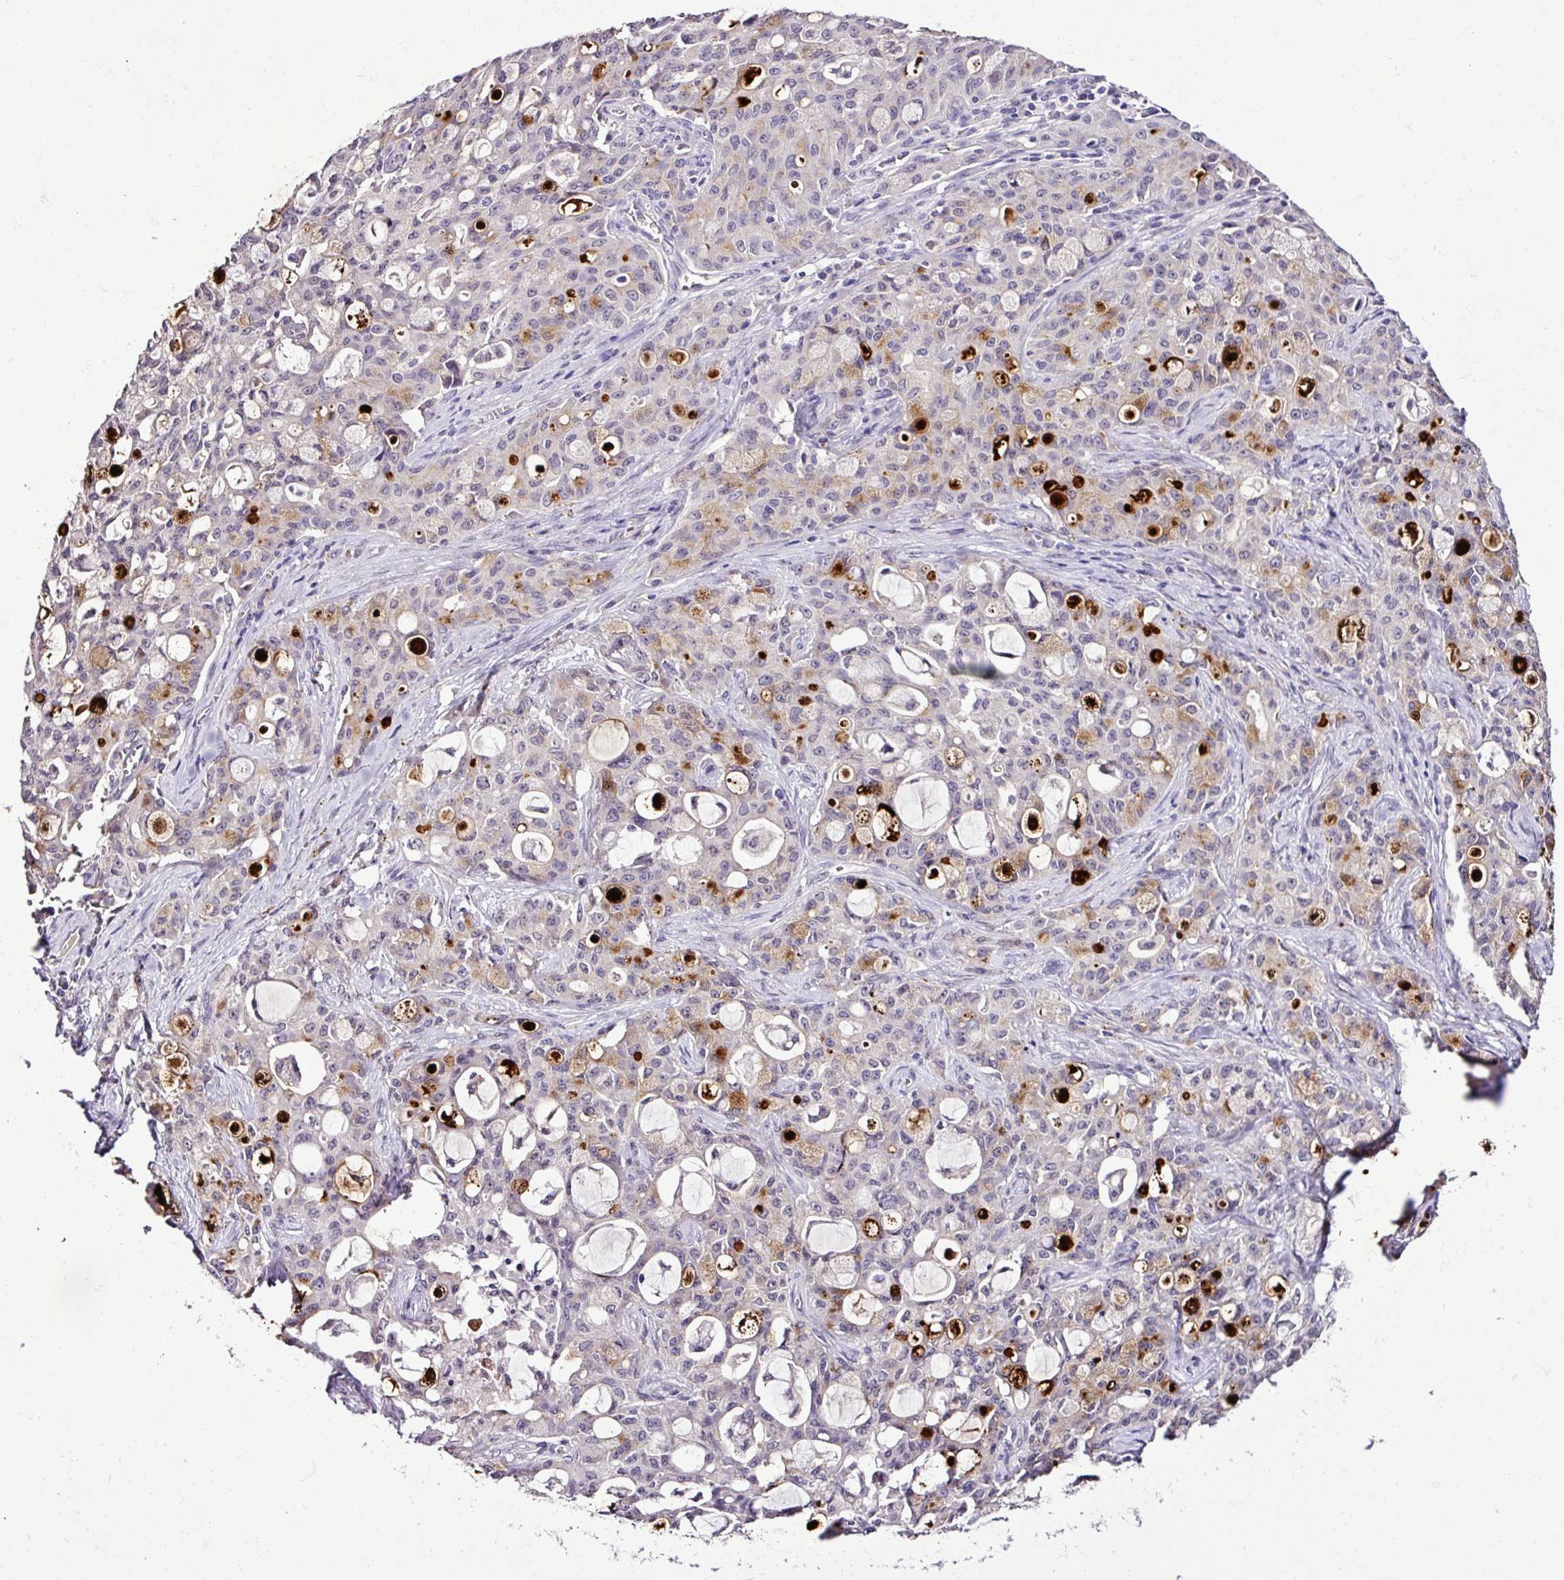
{"staining": {"intensity": "strong", "quantity": "<25%", "location": "cytoplasmic/membranous"}, "tissue": "lung cancer", "cell_type": "Tumor cells", "image_type": "cancer", "snomed": [{"axis": "morphology", "description": "Adenocarcinoma, NOS"}, {"axis": "topography", "description": "Lung"}], "caption": "The photomicrograph displays a brown stain indicating the presence of a protein in the cytoplasmic/membranous of tumor cells in lung cancer.", "gene": "ESR1", "patient": {"sex": "female", "age": 44}}